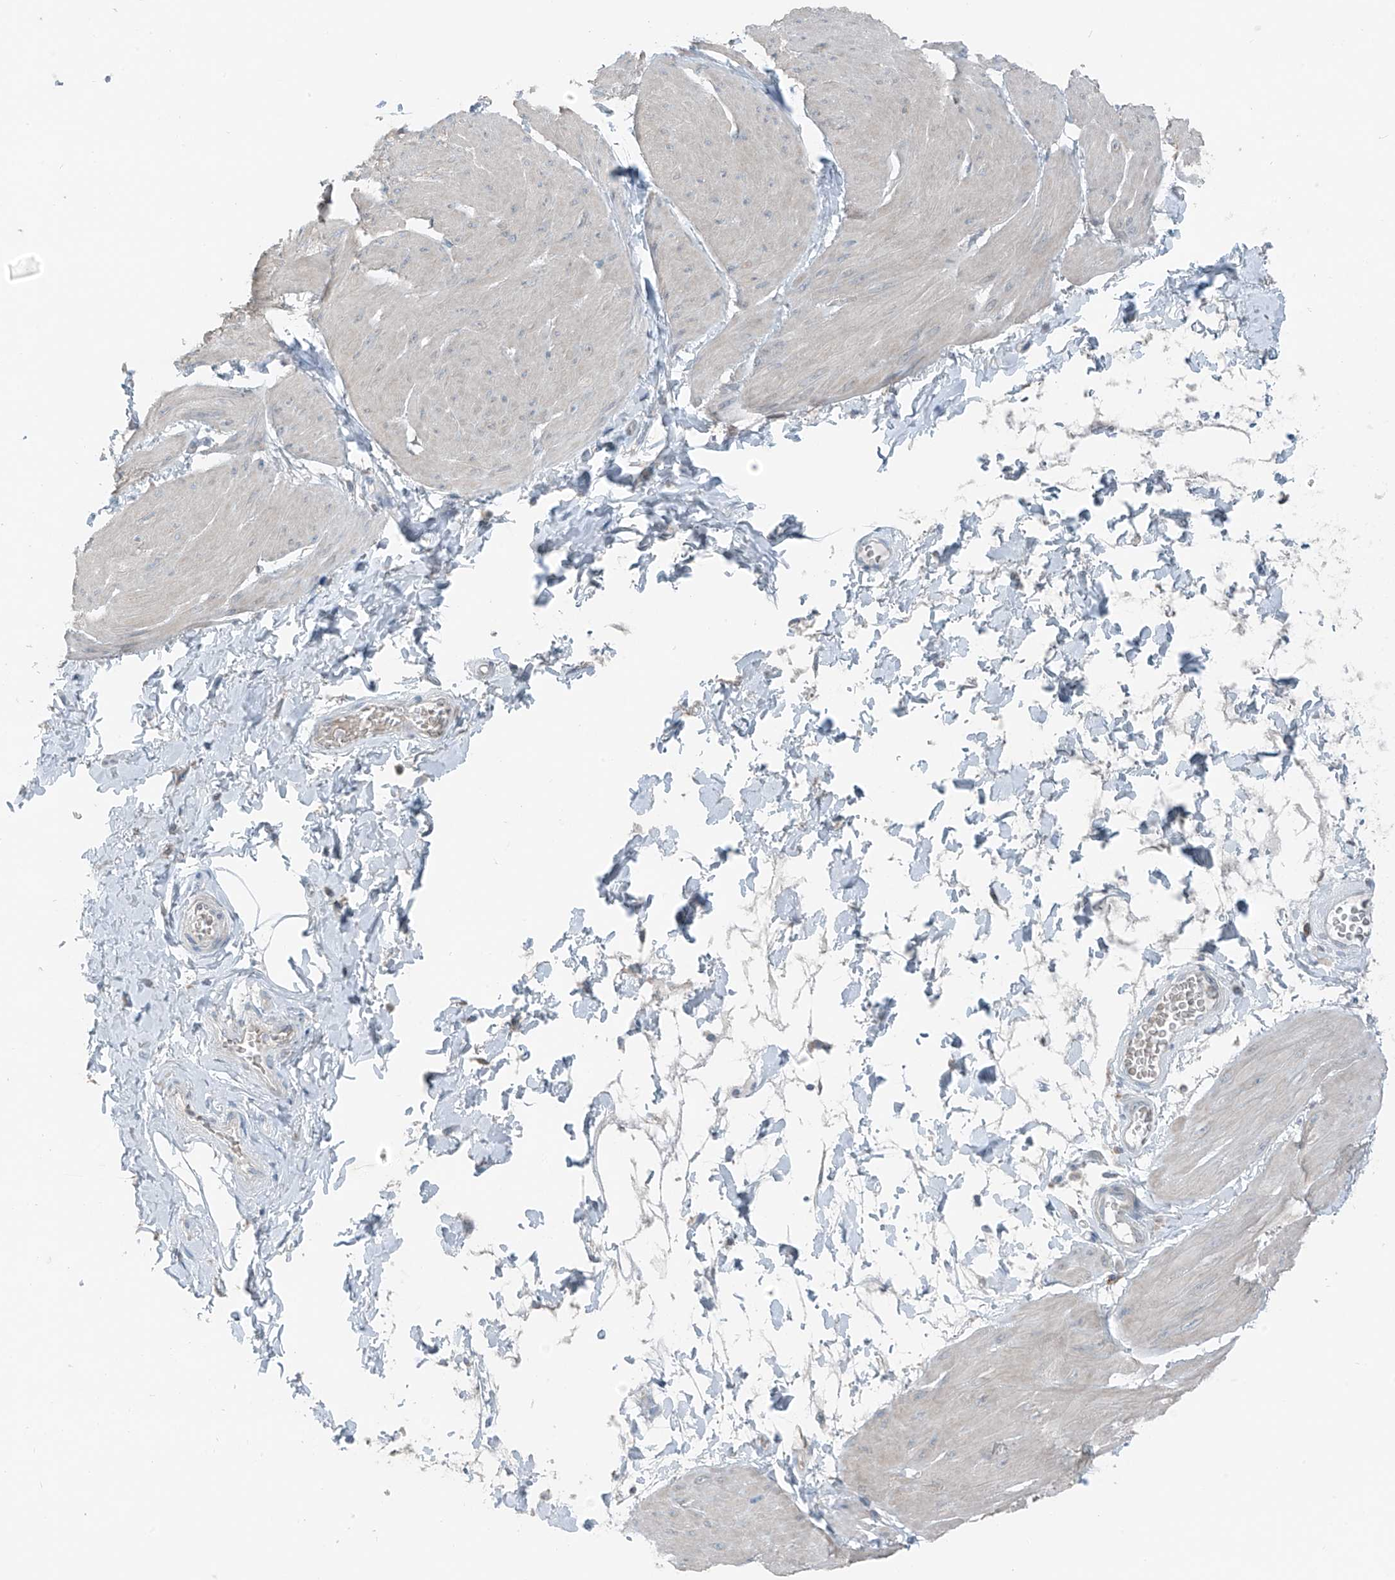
{"staining": {"intensity": "negative", "quantity": "none", "location": "none"}, "tissue": "smooth muscle", "cell_type": "Smooth muscle cells", "image_type": "normal", "snomed": [{"axis": "morphology", "description": "Urothelial carcinoma, High grade"}, {"axis": "topography", "description": "Urinary bladder"}], "caption": "IHC photomicrograph of normal smooth muscle stained for a protein (brown), which demonstrates no positivity in smooth muscle cells. The staining is performed using DAB brown chromogen with nuclei counter-stained in using hematoxylin.", "gene": "SLC12A6", "patient": {"sex": "male", "age": 46}}